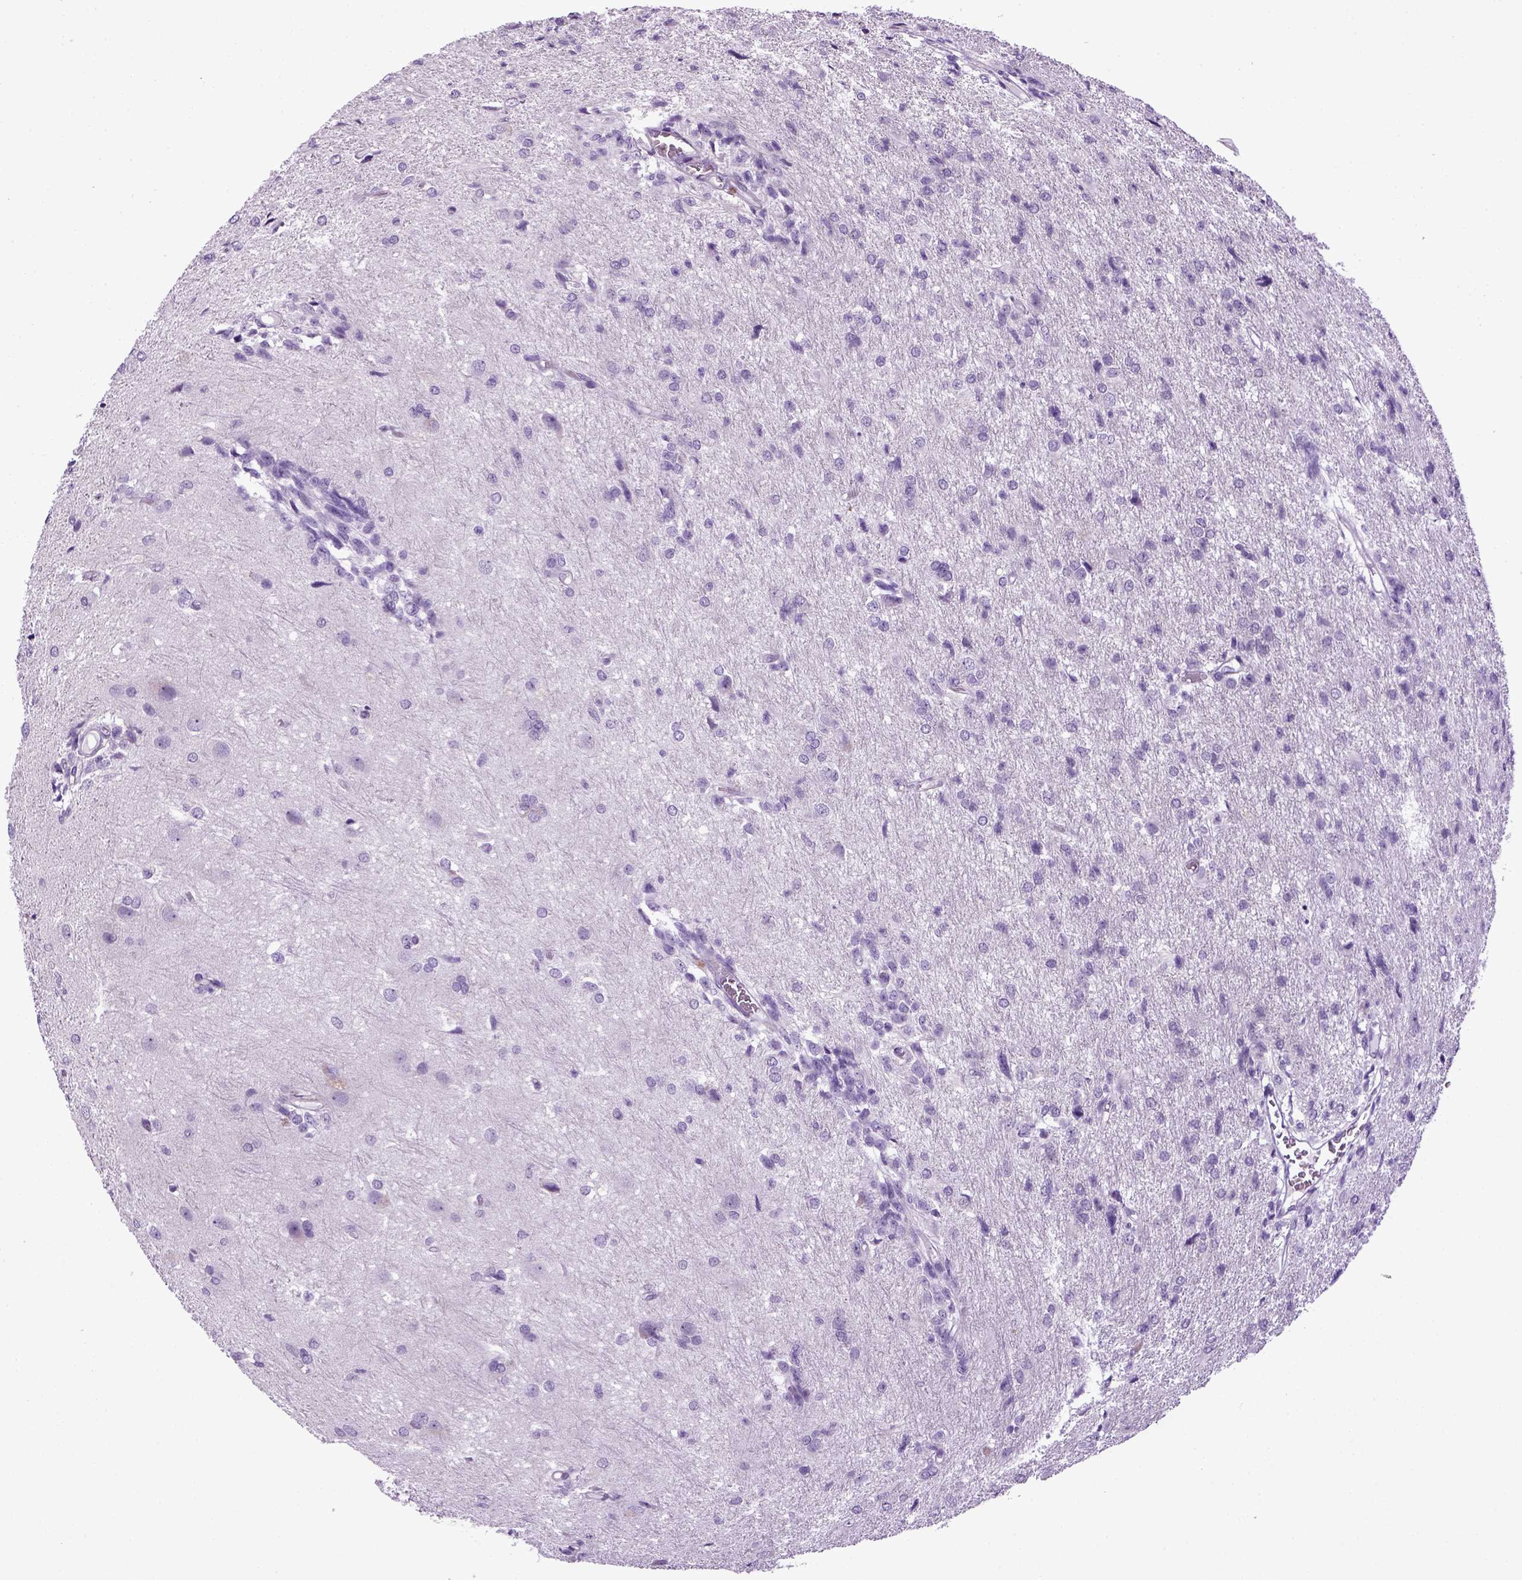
{"staining": {"intensity": "negative", "quantity": "none", "location": "none"}, "tissue": "glioma", "cell_type": "Tumor cells", "image_type": "cancer", "snomed": [{"axis": "morphology", "description": "Glioma, malignant, High grade"}, {"axis": "topography", "description": "Brain"}], "caption": "A photomicrograph of malignant high-grade glioma stained for a protein exhibits no brown staining in tumor cells.", "gene": "HMCN2", "patient": {"sex": "male", "age": 68}}